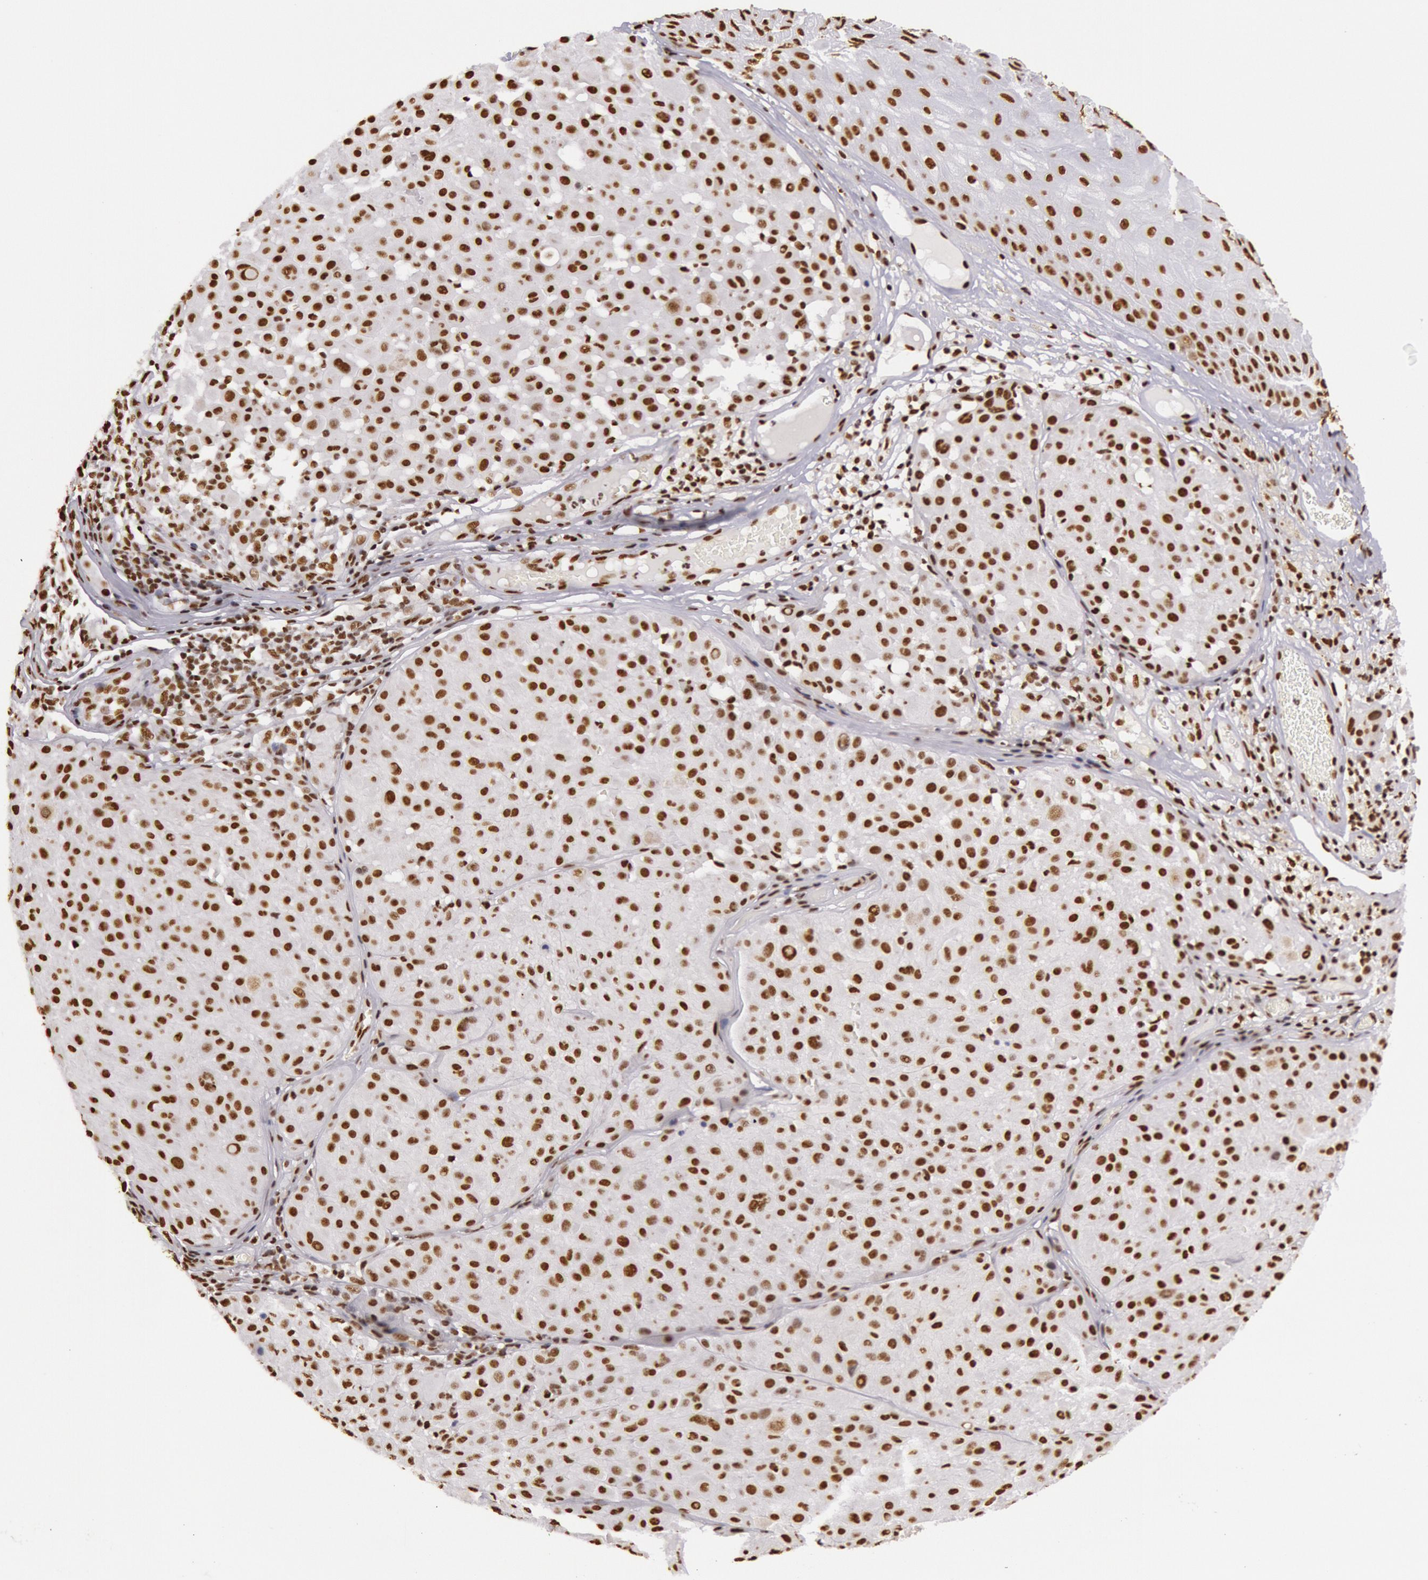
{"staining": {"intensity": "strong", "quantity": ">75%", "location": "nuclear"}, "tissue": "melanoma", "cell_type": "Tumor cells", "image_type": "cancer", "snomed": [{"axis": "morphology", "description": "Malignant melanoma, NOS"}, {"axis": "topography", "description": "Skin"}], "caption": "Protein analysis of melanoma tissue reveals strong nuclear expression in approximately >75% of tumor cells.", "gene": "HNRNPH2", "patient": {"sex": "male", "age": 36}}